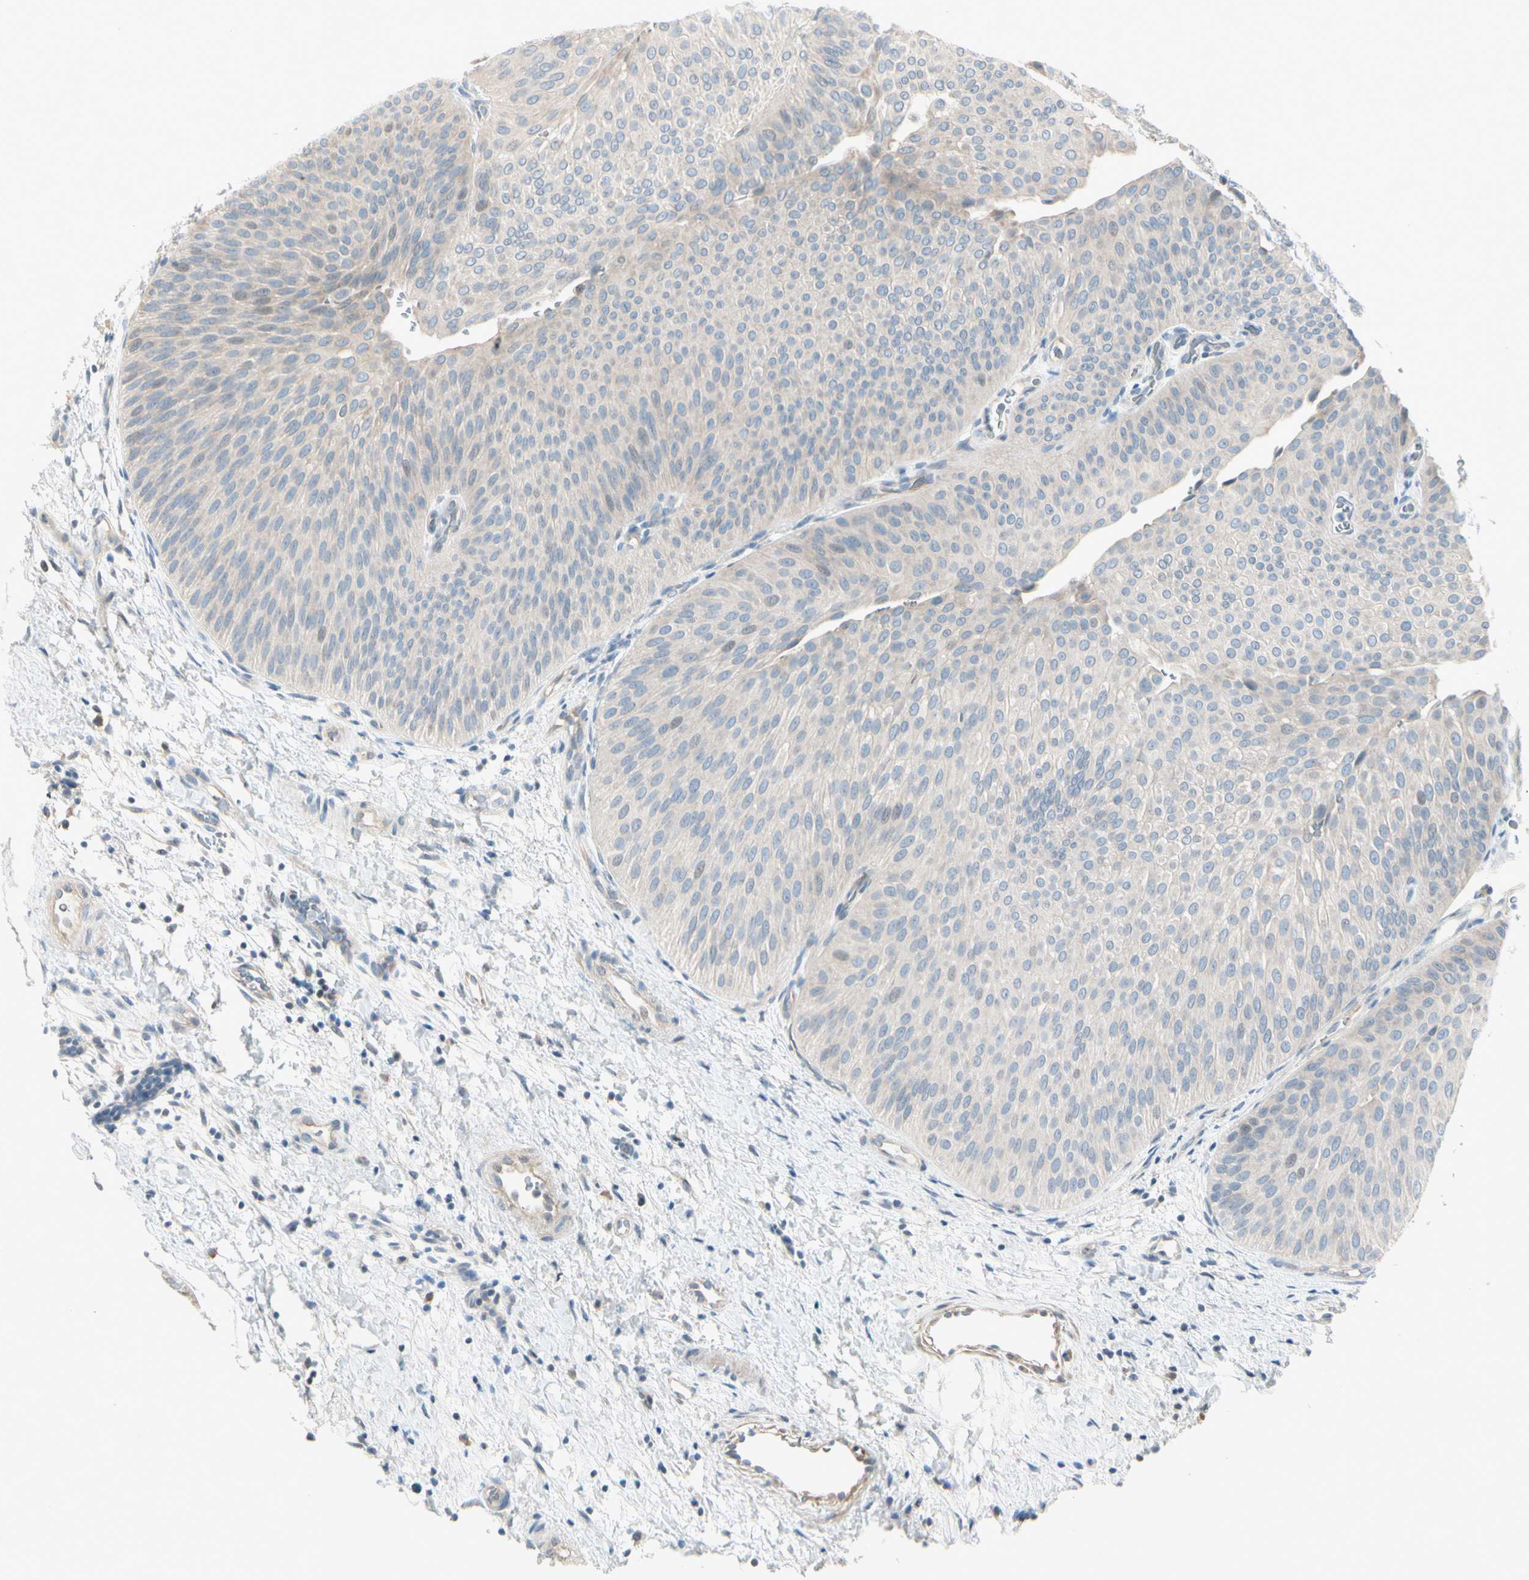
{"staining": {"intensity": "weak", "quantity": "<25%", "location": "cytoplasmic/membranous"}, "tissue": "urothelial cancer", "cell_type": "Tumor cells", "image_type": "cancer", "snomed": [{"axis": "morphology", "description": "Urothelial carcinoma, Low grade"}, {"axis": "topography", "description": "Urinary bladder"}], "caption": "Image shows no significant protein expression in tumor cells of low-grade urothelial carcinoma.", "gene": "CYP2E1", "patient": {"sex": "female", "age": 60}}